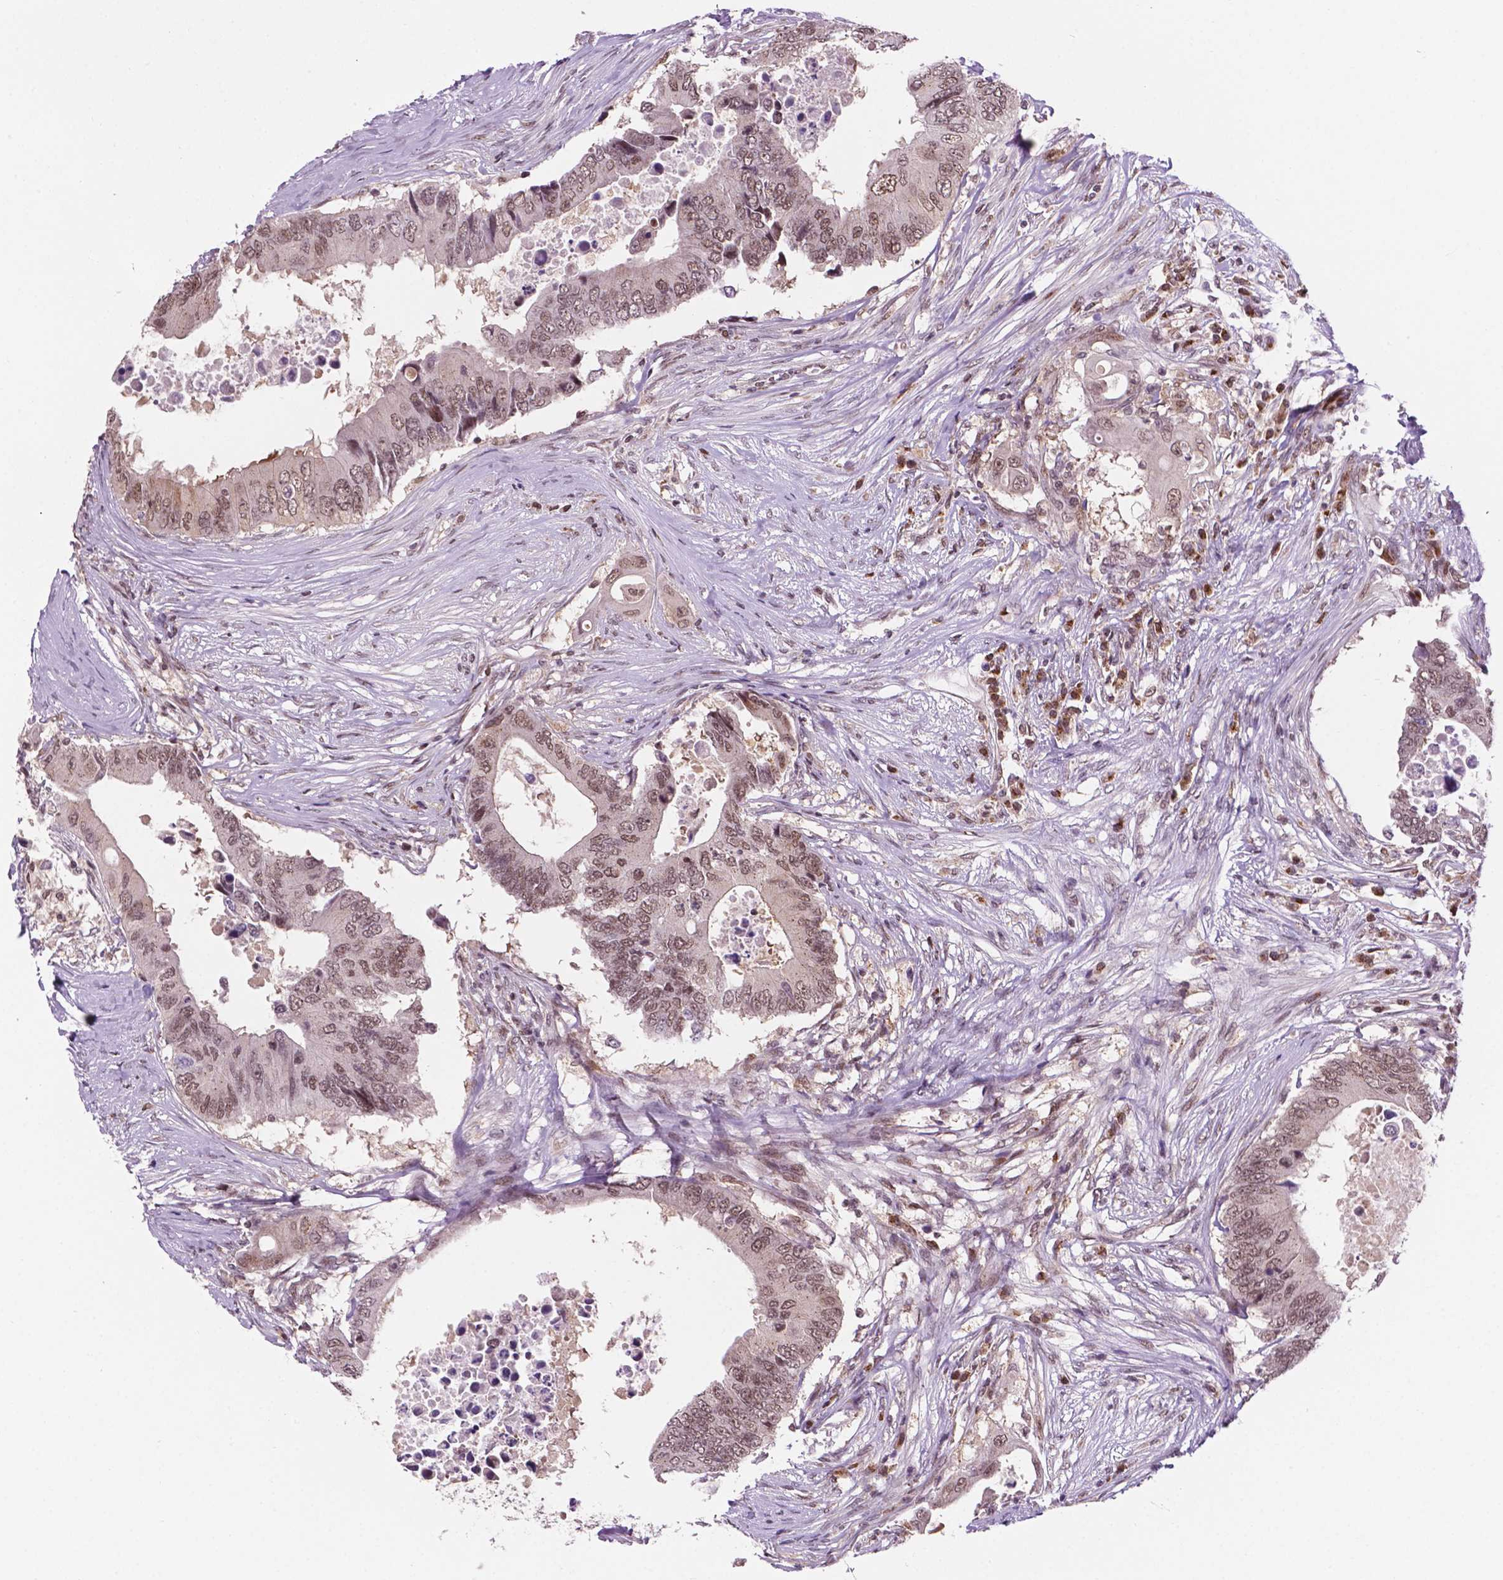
{"staining": {"intensity": "moderate", "quantity": ">75%", "location": "nuclear"}, "tissue": "colorectal cancer", "cell_type": "Tumor cells", "image_type": "cancer", "snomed": [{"axis": "morphology", "description": "Adenocarcinoma, NOS"}, {"axis": "topography", "description": "Colon"}], "caption": "Protein analysis of colorectal adenocarcinoma tissue demonstrates moderate nuclear expression in approximately >75% of tumor cells.", "gene": "PER2", "patient": {"sex": "male", "age": 71}}